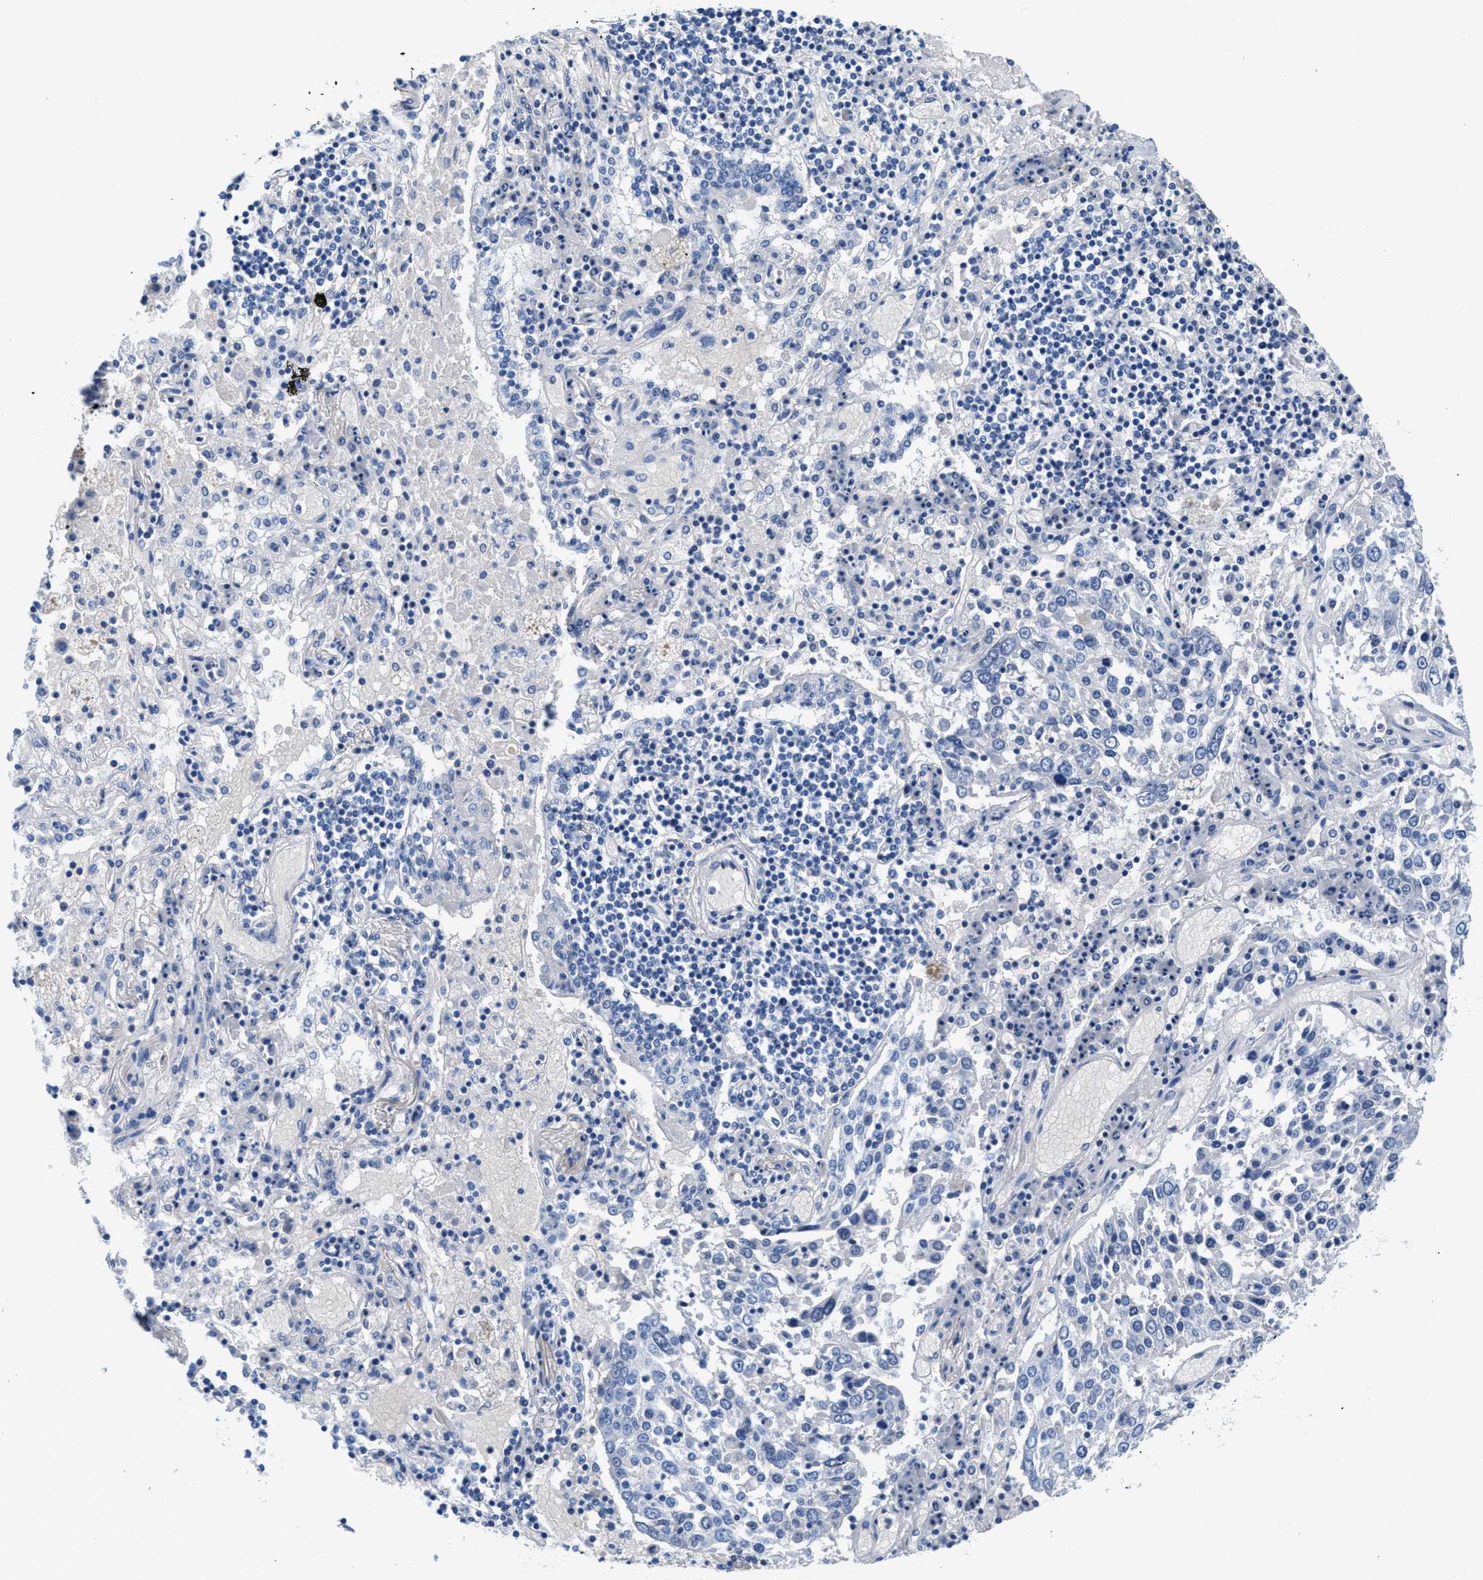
{"staining": {"intensity": "negative", "quantity": "none", "location": "none"}, "tissue": "lung cancer", "cell_type": "Tumor cells", "image_type": "cancer", "snomed": [{"axis": "morphology", "description": "Squamous cell carcinoma, NOS"}, {"axis": "topography", "description": "Lung"}], "caption": "A histopathology image of human lung cancer (squamous cell carcinoma) is negative for staining in tumor cells.", "gene": "SLFN13", "patient": {"sex": "male", "age": 65}}